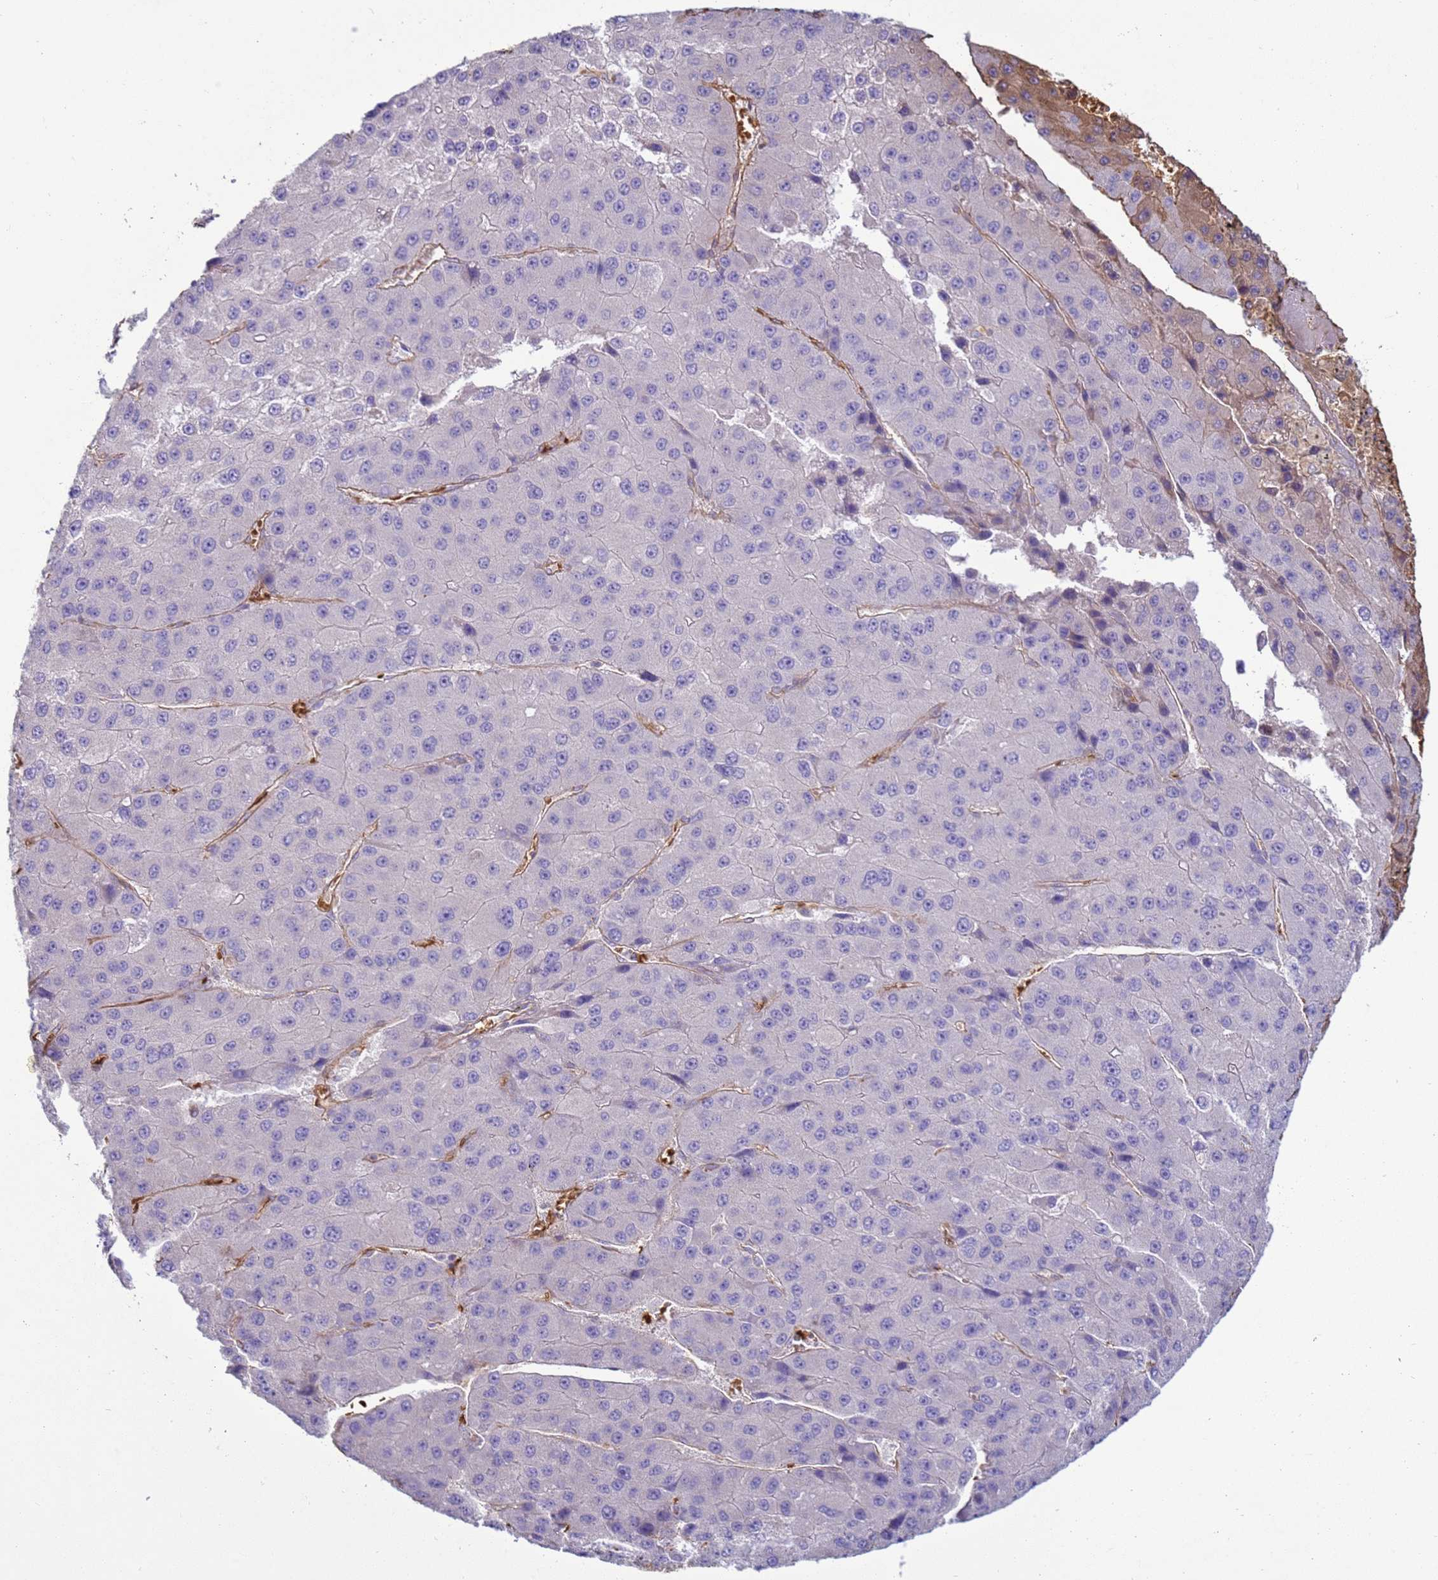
{"staining": {"intensity": "weak", "quantity": "<25%", "location": "cytoplasmic/membranous,nuclear"}, "tissue": "liver cancer", "cell_type": "Tumor cells", "image_type": "cancer", "snomed": [{"axis": "morphology", "description": "Carcinoma, Hepatocellular, NOS"}, {"axis": "topography", "description": "Liver"}], "caption": "Liver hepatocellular carcinoma was stained to show a protein in brown. There is no significant expression in tumor cells.", "gene": "SGIP1", "patient": {"sex": "female", "age": 73}}